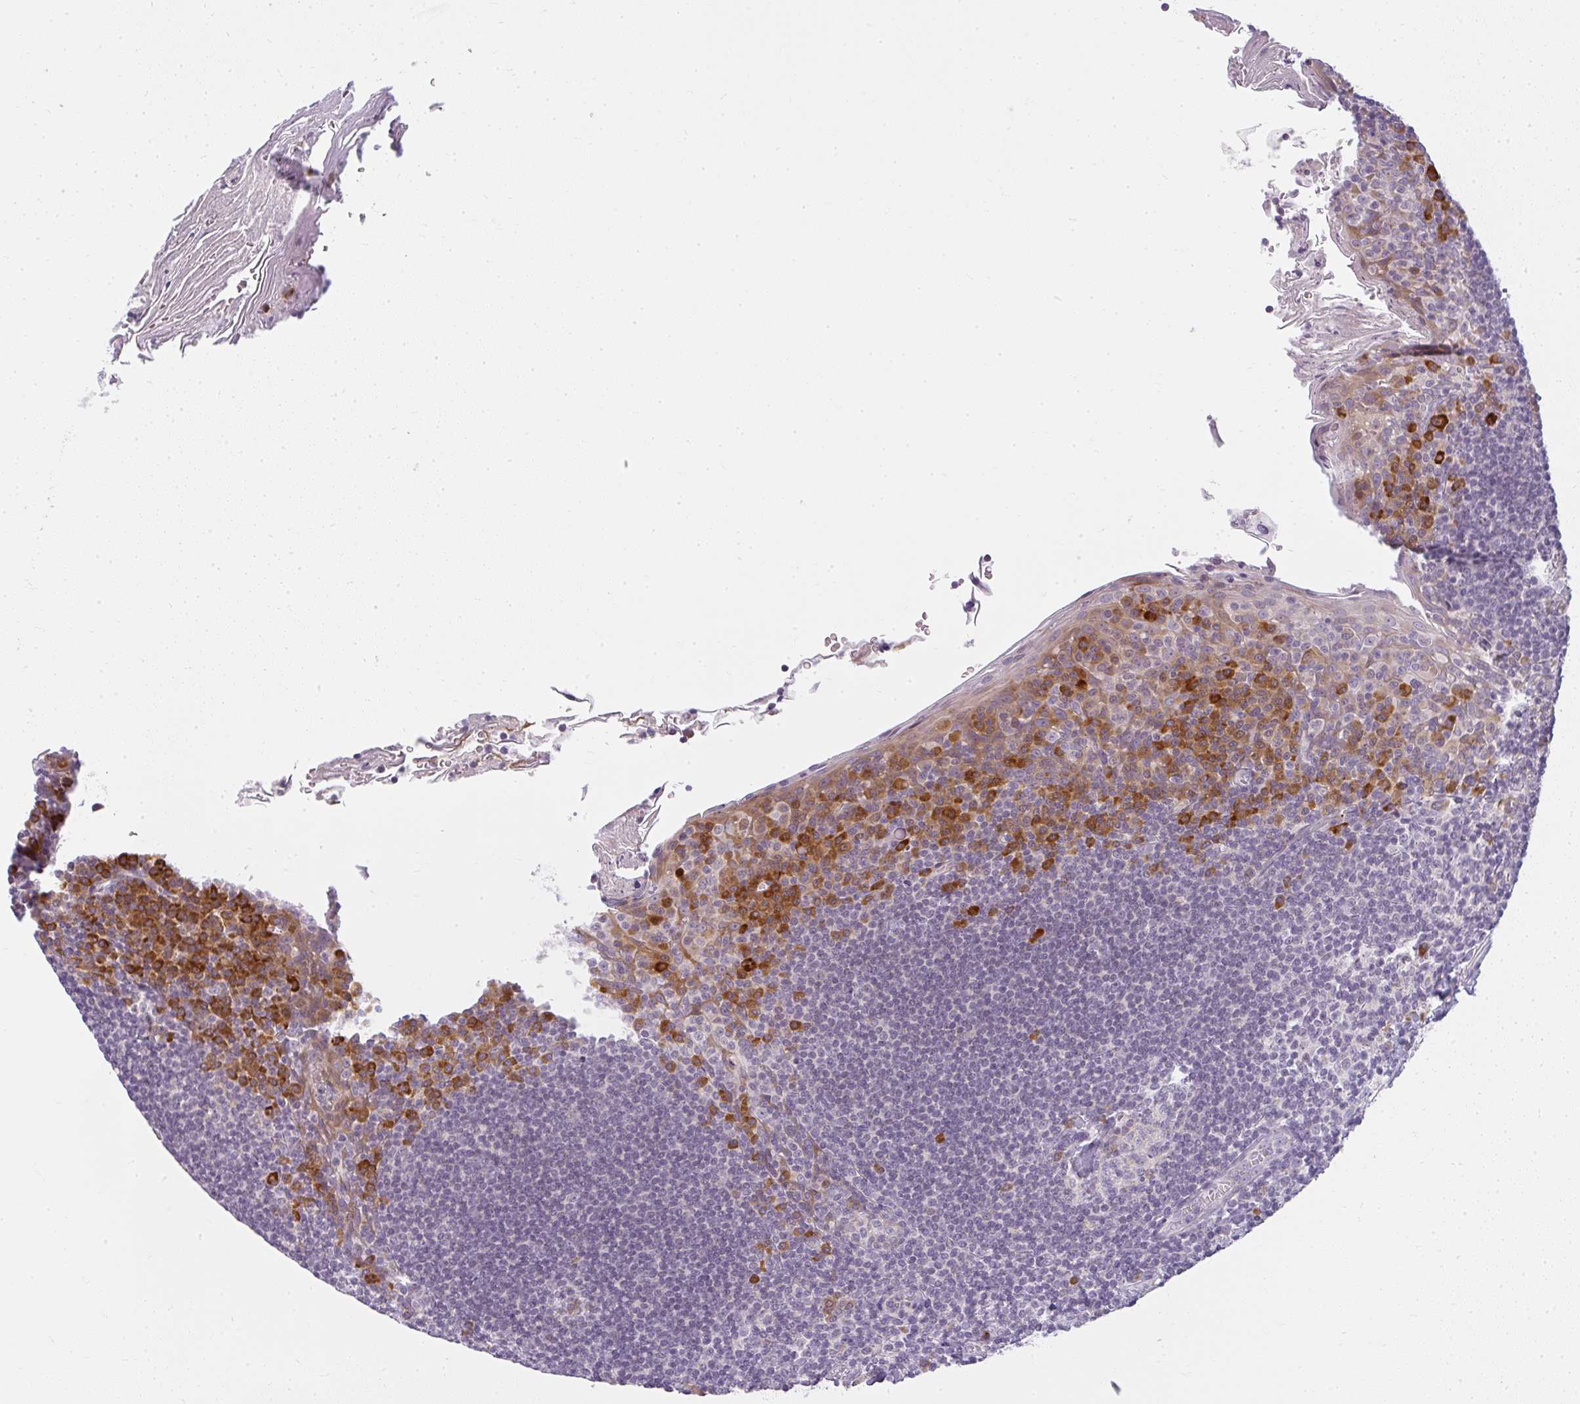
{"staining": {"intensity": "negative", "quantity": "none", "location": "none"}, "tissue": "tonsil", "cell_type": "Germinal center cells", "image_type": "normal", "snomed": [{"axis": "morphology", "description": "Normal tissue, NOS"}, {"axis": "topography", "description": "Tonsil"}], "caption": "IHC histopathology image of normal tonsil: tonsil stained with DAB (3,3'-diaminobenzidine) reveals no significant protein expression in germinal center cells.", "gene": "ZFYVE26", "patient": {"sex": "male", "age": 27}}